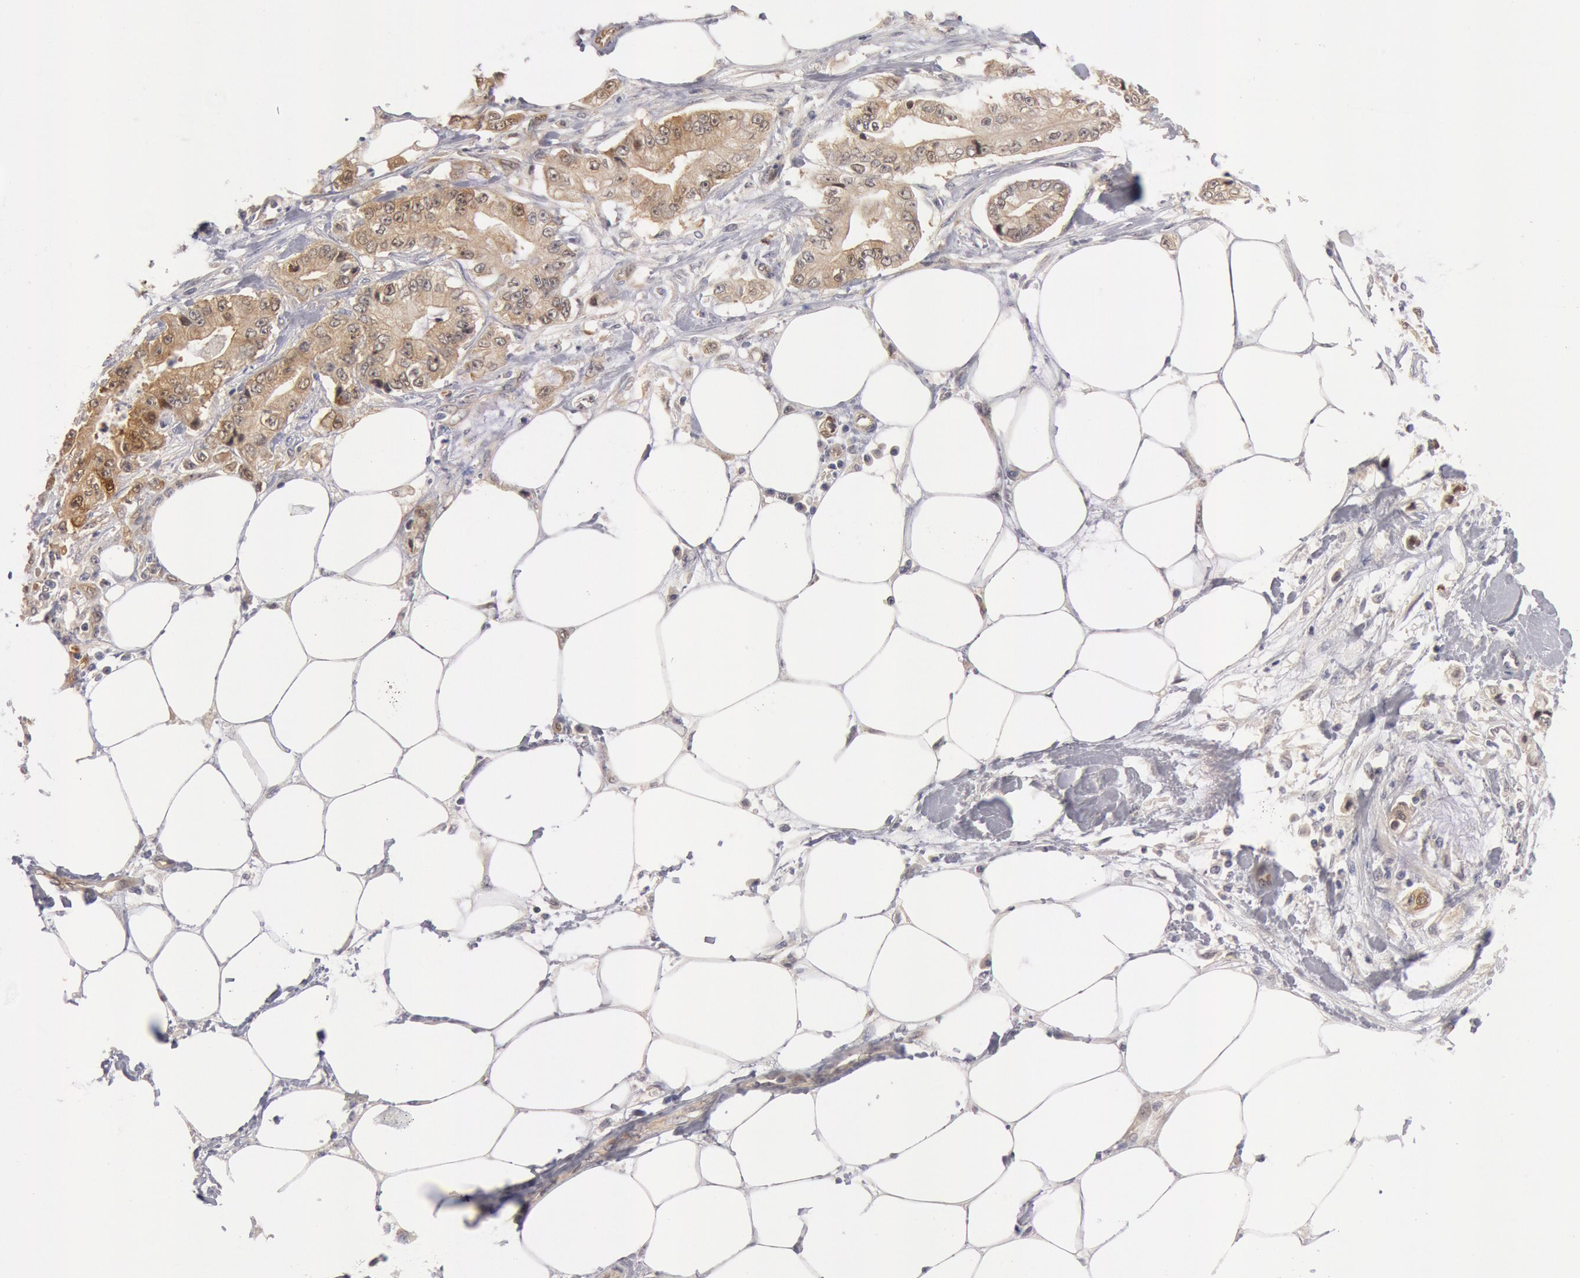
{"staining": {"intensity": "weak", "quantity": ">75%", "location": "cytoplasmic/membranous"}, "tissue": "pancreatic cancer", "cell_type": "Tumor cells", "image_type": "cancer", "snomed": [{"axis": "morphology", "description": "Adenocarcinoma, NOS"}, {"axis": "topography", "description": "Pancreas"}, {"axis": "topography", "description": "Stomach, upper"}], "caption": "This histopathology image shows pancreatic adenocarcinoma stained with immunohistochemistry to label a protein in brown. The cytoplasmic/membranous of tumor cells show weak positivity for the protein. Nuclei are counter-stained blue.", "gene": "DNAJA1", "patient": {"sex": "male", "age": 77}}